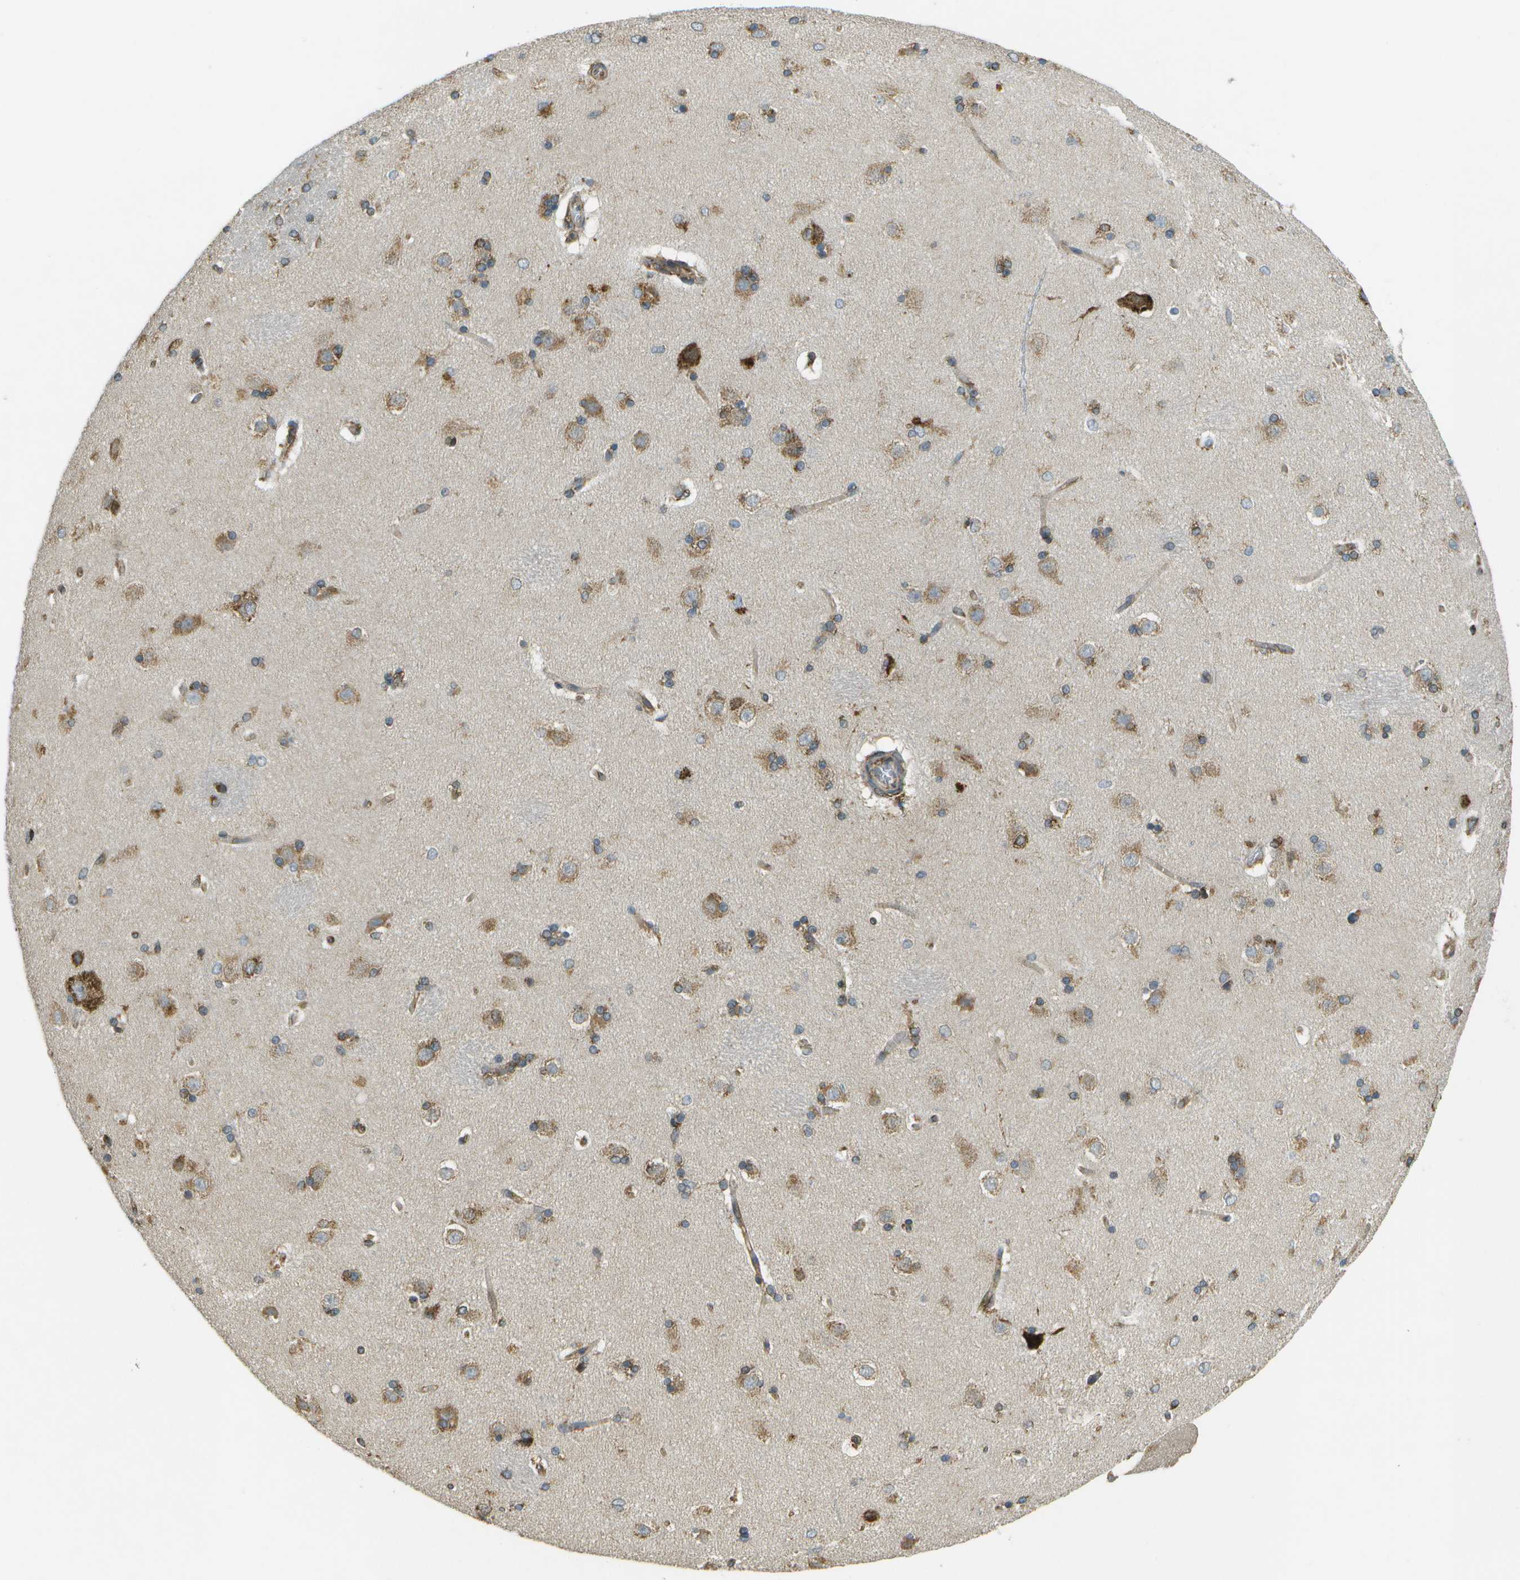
{"staining": {"intensity": "moderate", "quantity": ">75%", "location": "cytoplasmic/membranous"}, "tissue": "caudate", "cell_type": "Glial cells", "image_type": "normal", "snomed": [{"axis": "morphology", "description": "Normal tissue, NOS"}, {"axis": "topography", "description": "Lateral ventricle wall"}], "caption": "This image reveals IHC staining of benign human caudate, with medium moderate cytoplasmic/membranous positivity in approximately >75% of glial cells.", "gene": "PDIA4", "patient": {"sex": "female", "age": 19}}